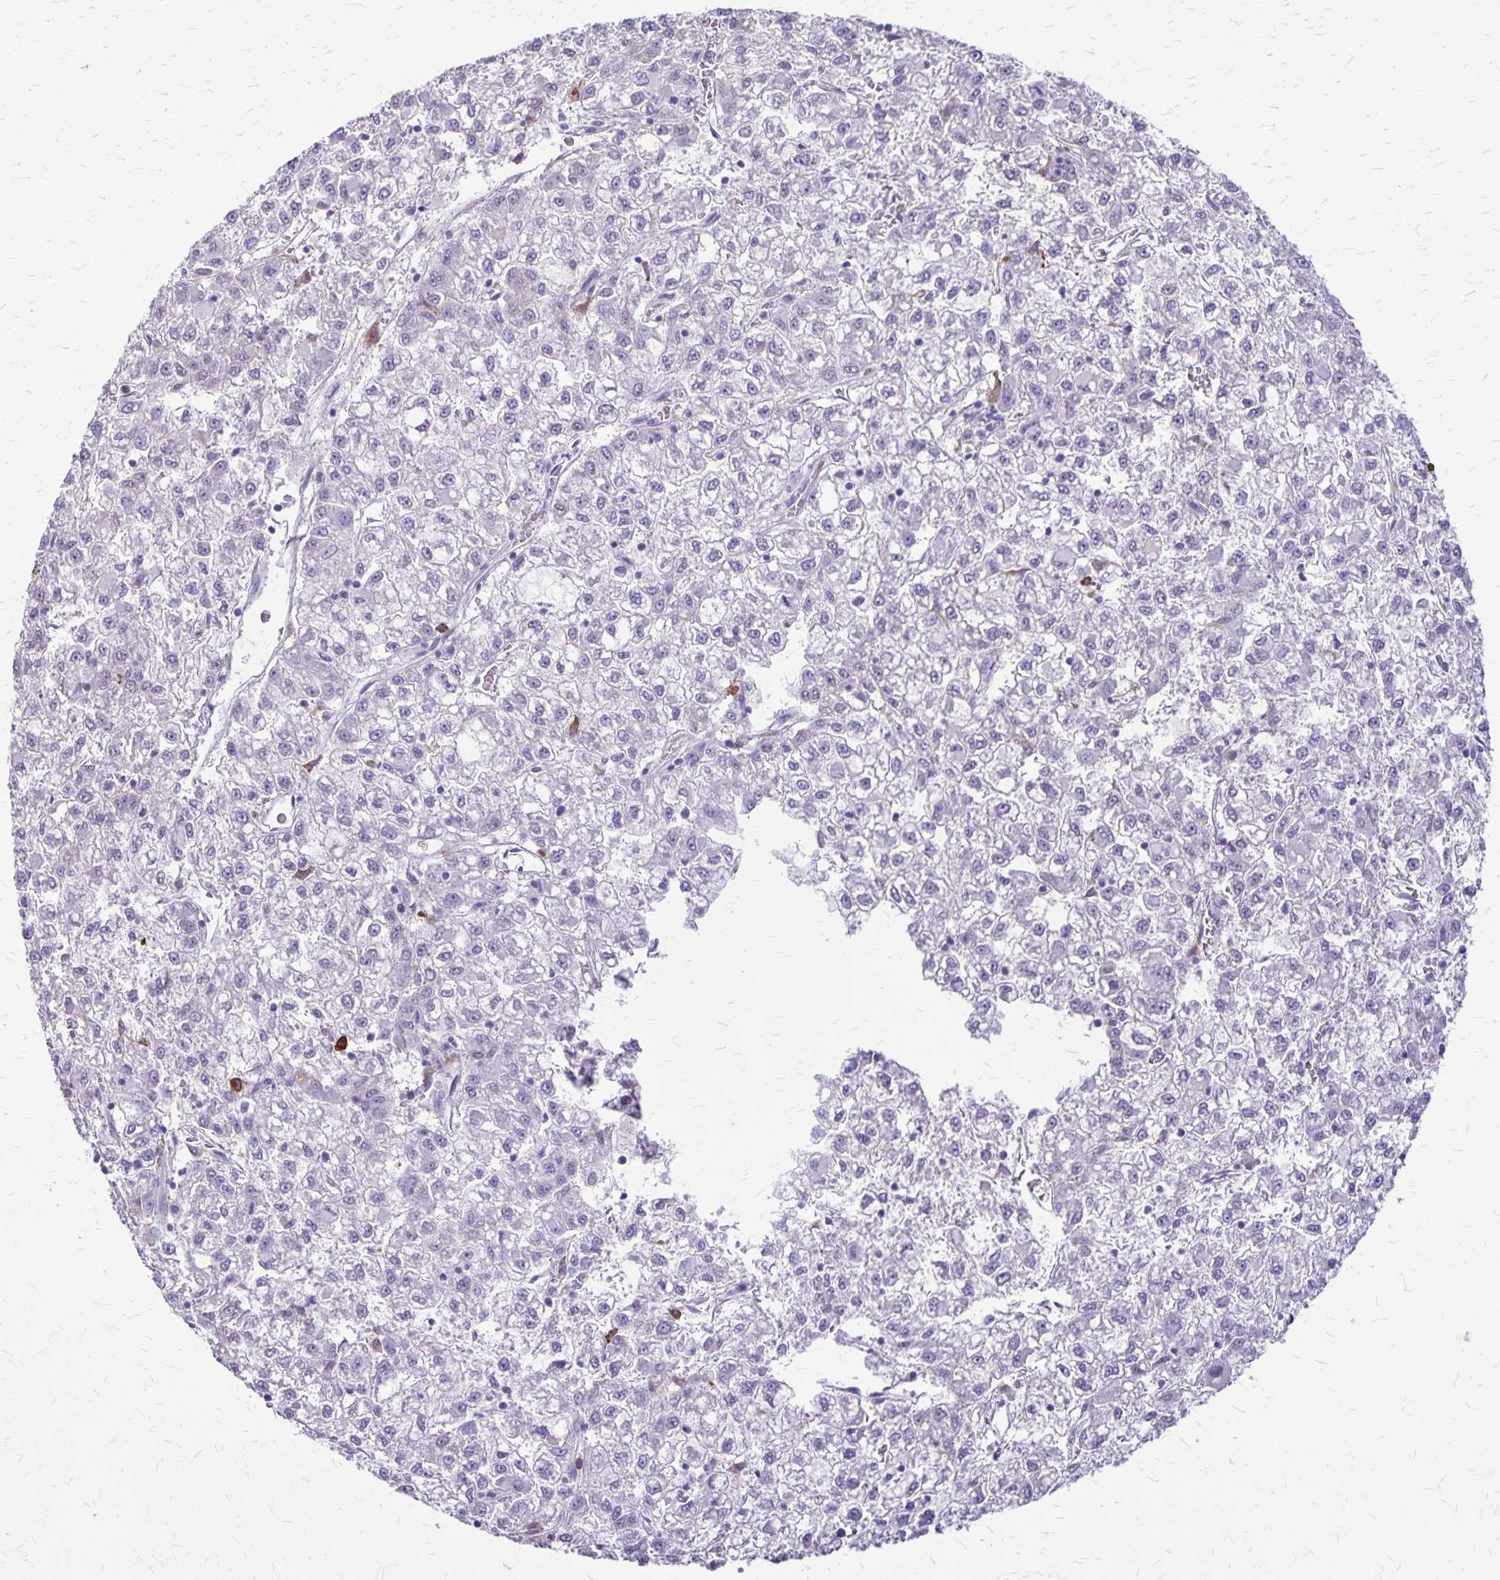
{"staining": {"intensity": "negative", "quantity": "none", "location": "none"}, "tissue": "liver cancer", "cell_type": "Tumor cells", "image_type": "cancer", "snomed": [{"axis": "morphology", "description": "Carcinoma, Hepatocellular, NOS"}, {"axis": "topography", "description": "Liver"}], "caption": "IHC of liver cancer exhibits no positivity in tumor cells. (DAB (3,3'-diaminobenzidine) immunohistochemistry visualized using brightfield microscopy, high magnification).", "gene": "RTN1", "patient": {"sex": "male", "age": 40}}